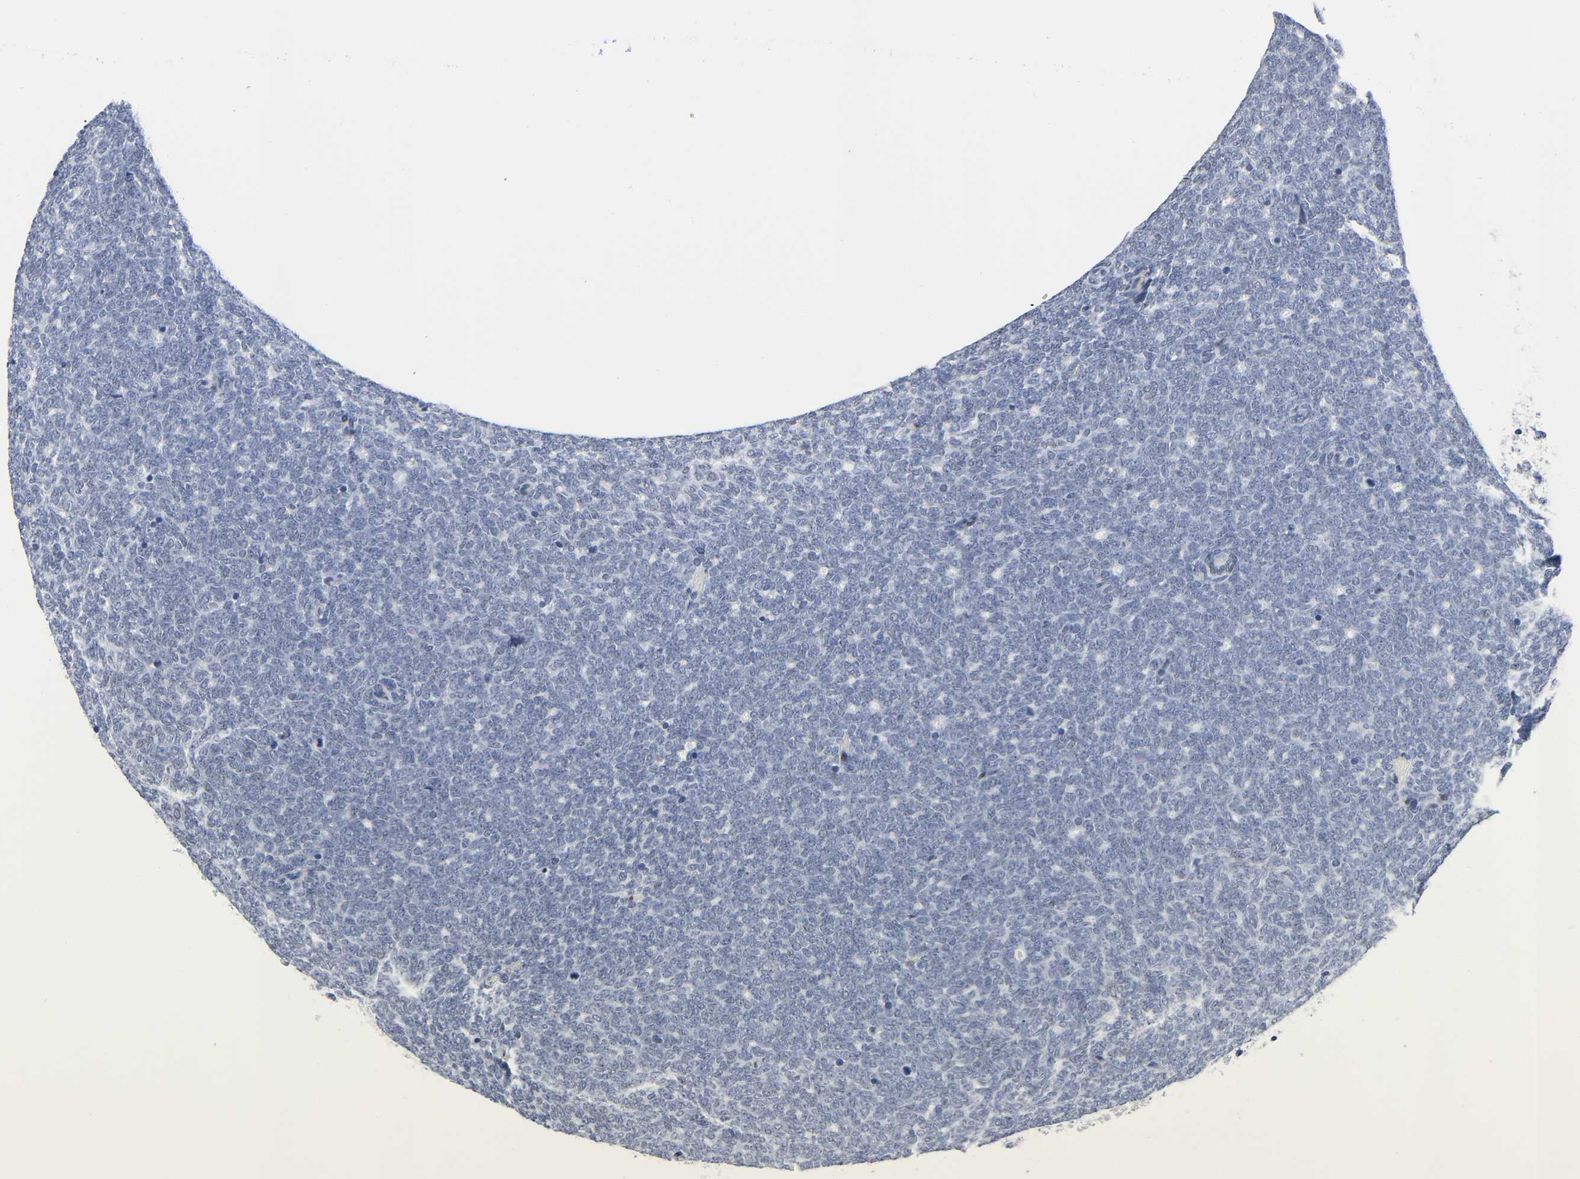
{"staining": {"intensity": "negative", "quantity": "none", "location": "none"}, "tissue": "renal cancer", "cell_type": "Tumor cells", "image_type": "cancer", "snomed": [{"axis": "morphology", "description": "Neoplasm, malignant, NOS"}, {"axis": "topography", "description": "Kidney"}], "caption": "This is an immunohistochemistry (IHC) image of human renal cancer (malignant neoplasm). There is no positivity in tumor cells.", "gene": "NAB2", "patient": {"sex": "male", "age": 28}}